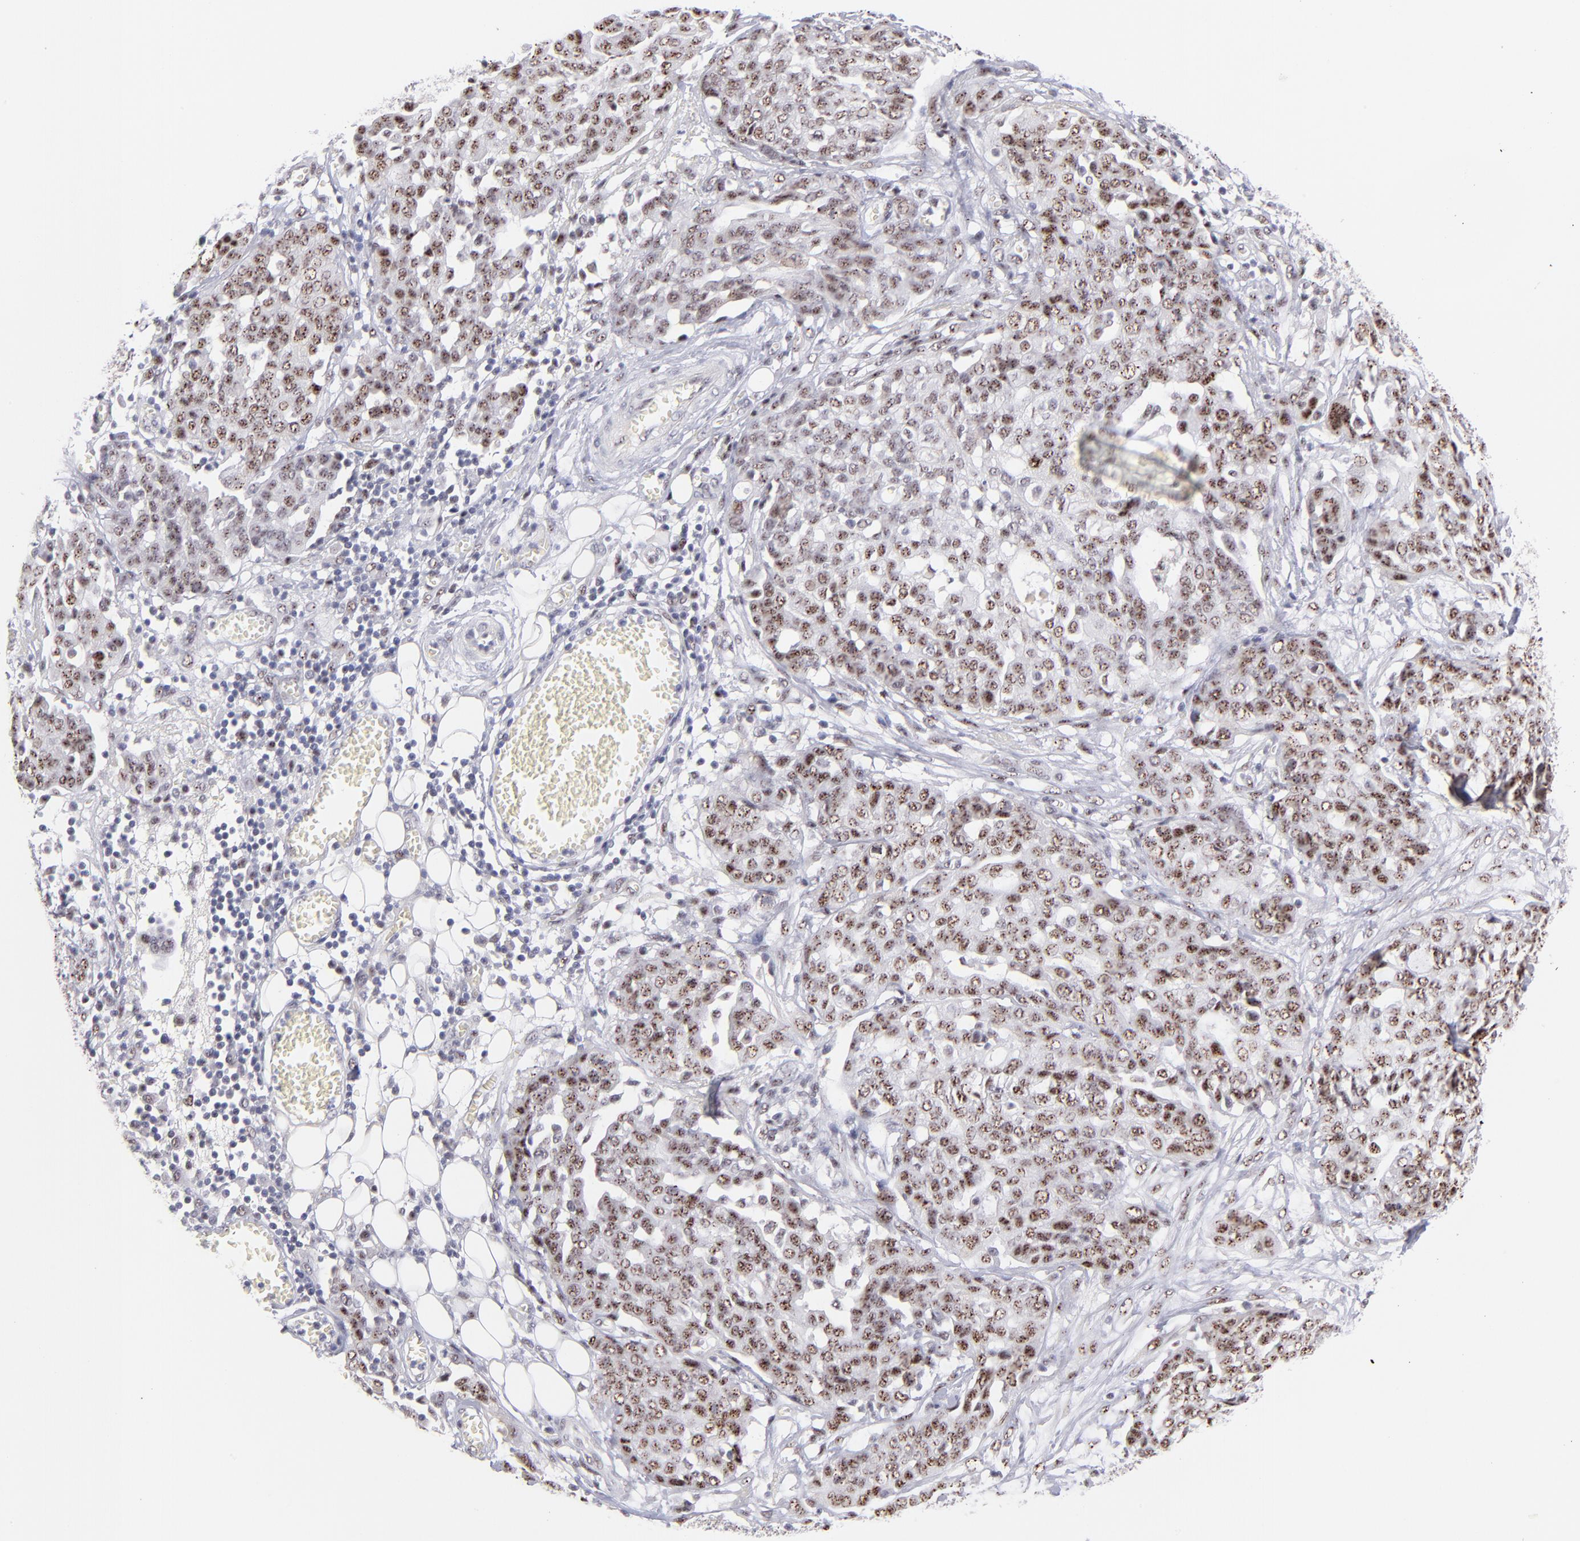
{"staining": {"intensity": "moderate", "quantity": ">75%", "location": "nuclear"}, "tissue": "ovarian cancer", "cell_type": "Tumor cells", "image_type": "cancer", "snomed": [{"axis": "morphology", "description": "Cystadenocarcinoma, serous, NOS"}, {"axis": "topography", "description": "Soft tissue"}, {"axis": "topography", "description": "Ovary"}], "caption": "An IHC histopathology image of neoplastic tissue is shown. Protein staining in brown shows moderate nuclear positivity in serous cystadenocarcinoma (ovarian) within tumor cells. Immunohistochemistry stains the protein in brown and the nuclei are stained blue.", "gene": "CDC25C", "patient": {"sex": "female", "age": 57}}